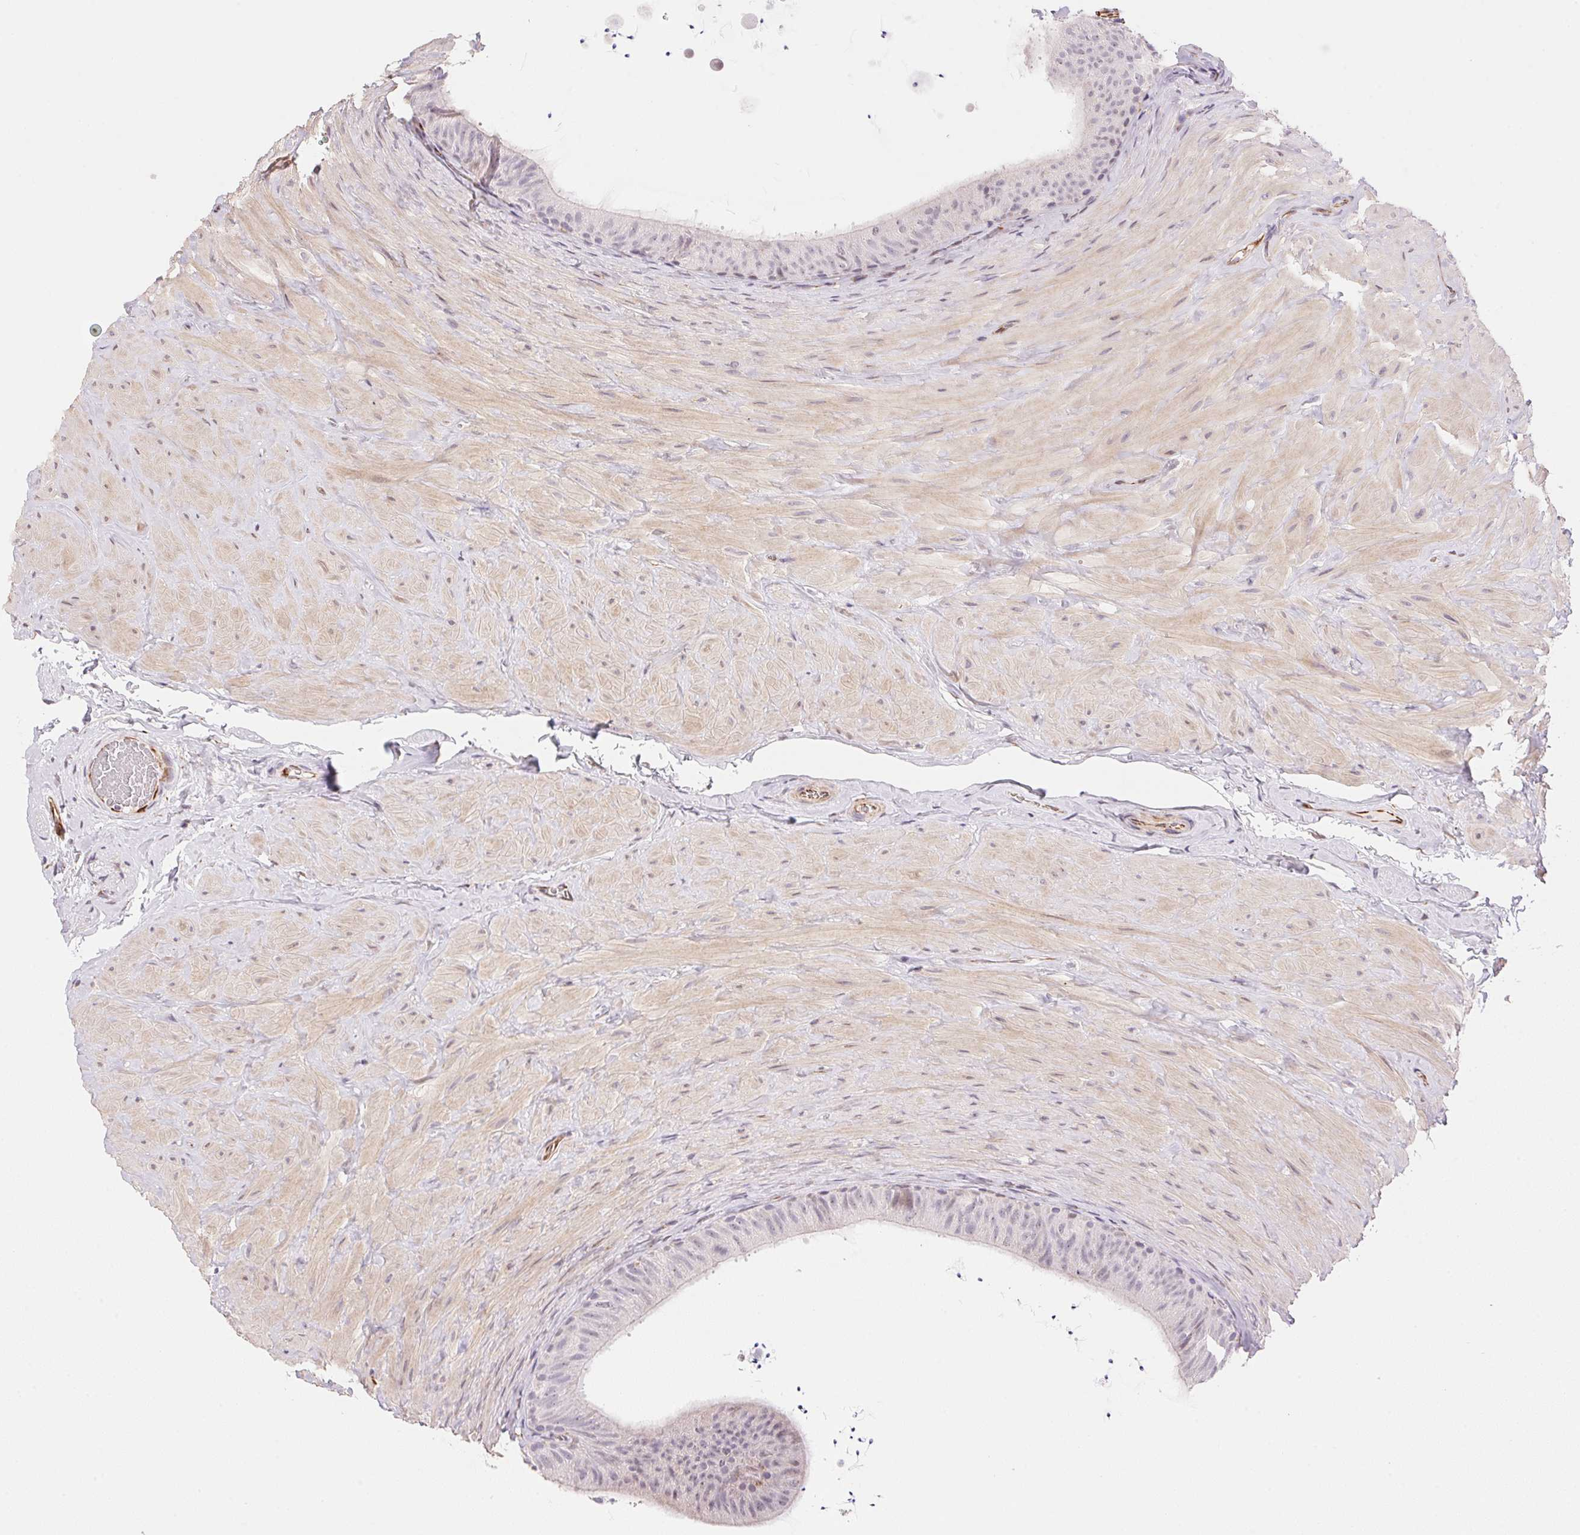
{"staining": {"intensity": "negative", "quantity": "none", "location": "none"}, "tissue": "epididymis", "cell_type": "Glandular cells", "image_type": "normal", "snomed": [{"axis": "morphology", "description": "Normal tissue, NOS"}, {"axis": "topography", "description": "Epididymis, spermatic cord, NOS"}, {"axis": "topography", "description": "Epididymis"}], "caption": "Glandular cells are negative for protein expression in benign human epididymis. (DAB (3,3'-diaminobenzidine) IHC visualized using brightfield microscopy, high magnification).", "gene": "GYG2", "patient": {"sex": "male", "age": 31}}